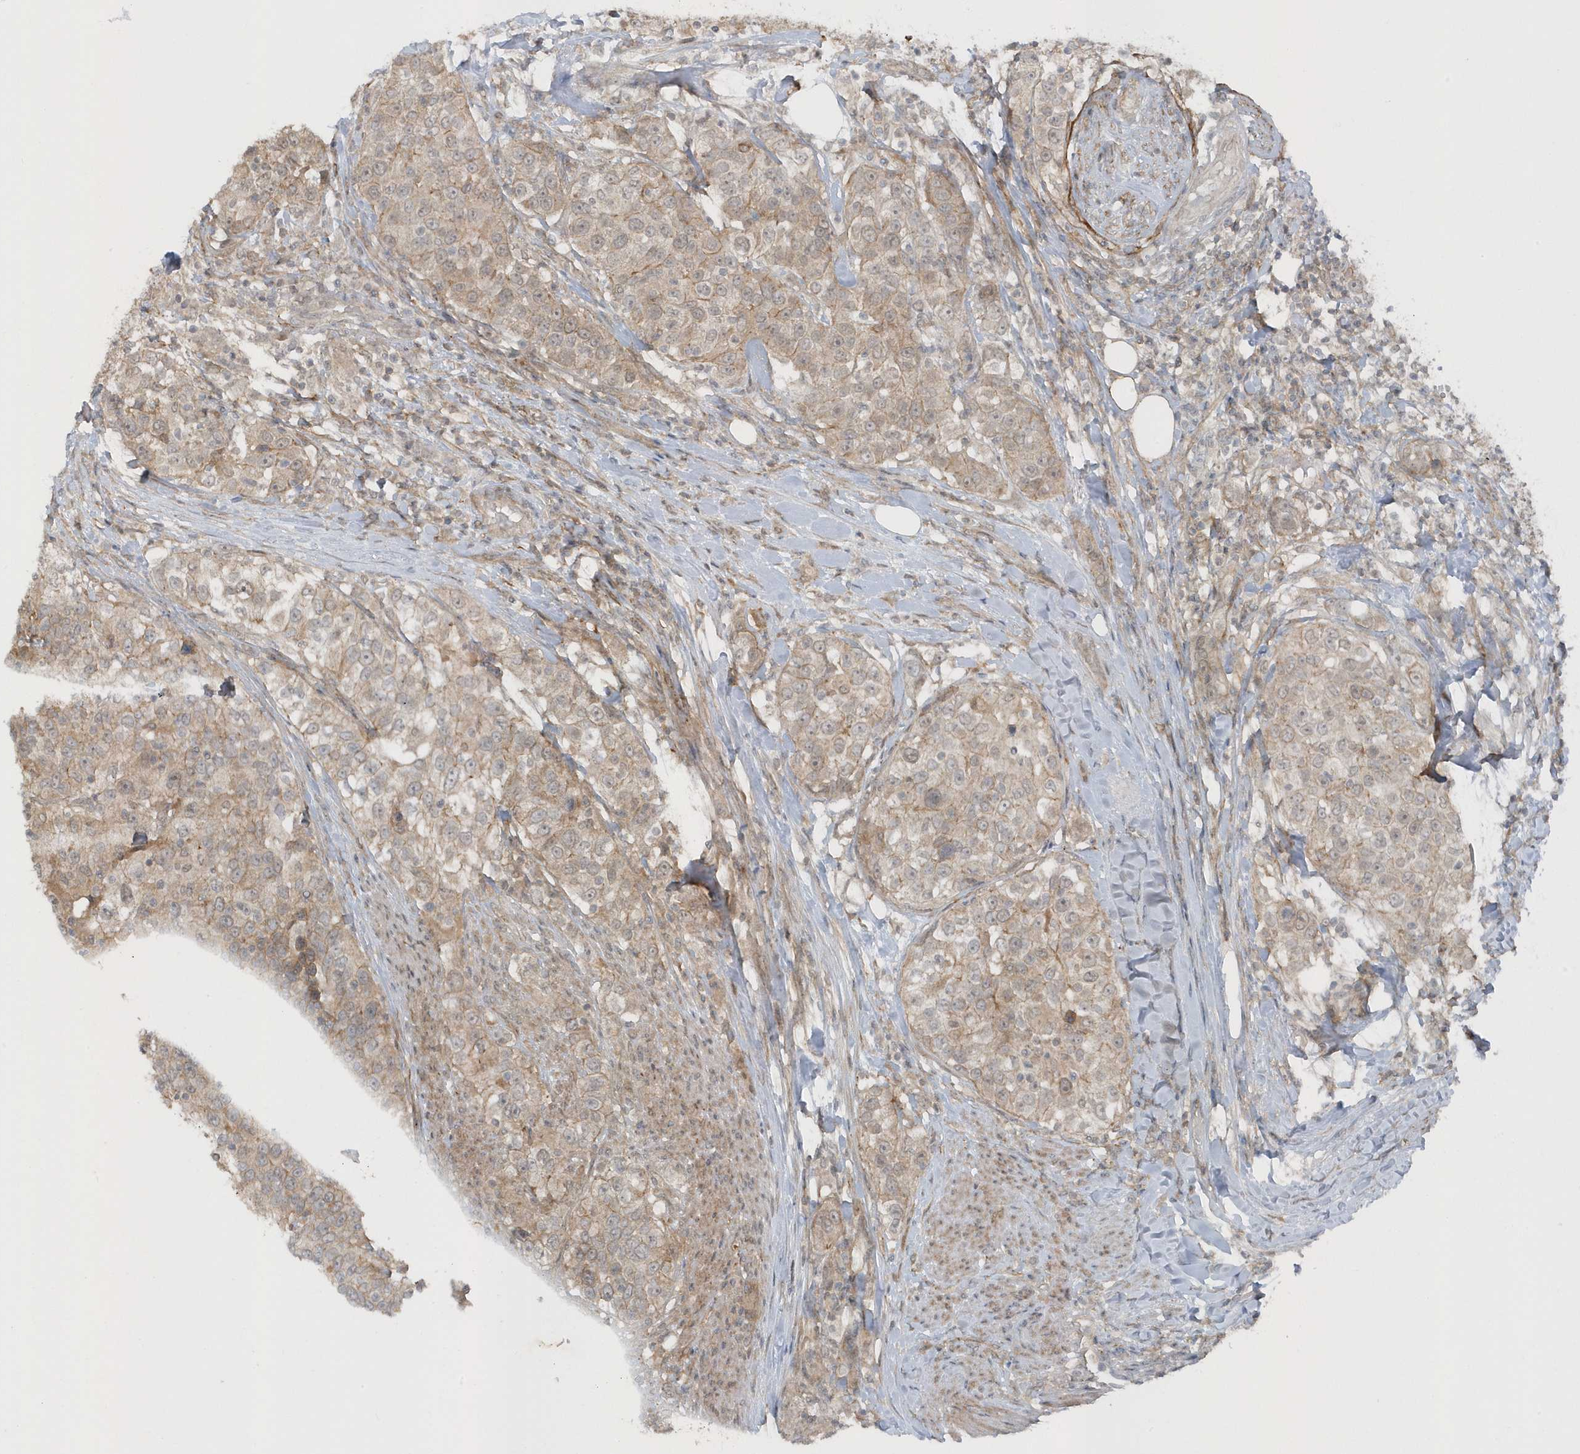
{"staining": {"intensity": "weak", "quantity": "25%-75%", "location": "cytoplasmic/membranous"}, "tissue": "urothelial cancer", "cell_type": "Tumor cells", "image_type": "cancer", "snomed": [{"axis": "morphology", "description": "Urothelial carcinoma, High grade"}, {"axis": "topography", "description": "Urinary bladder"}], "caption": "Protein positivity by immunohistochemistry (IHC) shows weak cytoplasmic/membranous staining in about 25%-75% of tumor cells in urothelial carcinoma (high-grade).", "gene": "PARD3B", "patient": {"sex": "female", "age": 80}}